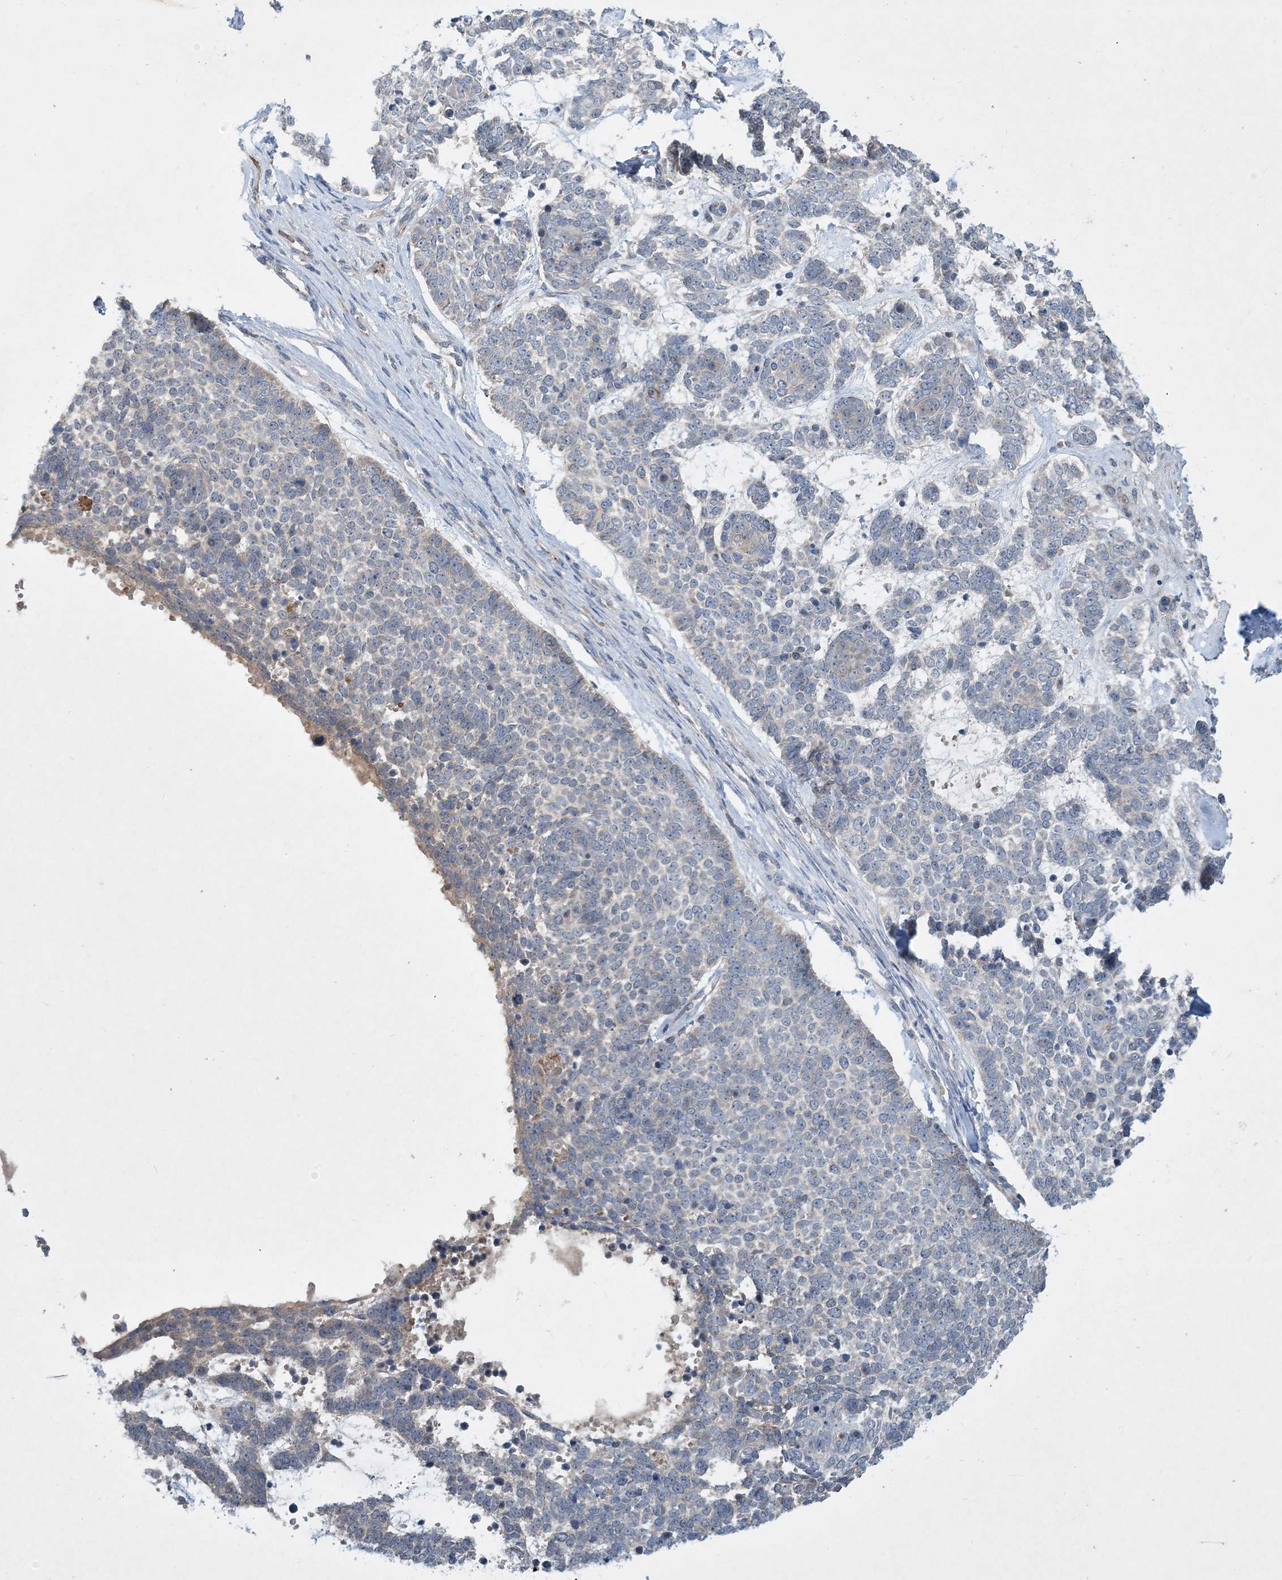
{"staining": {"intensity": "negative", "quantity": "none", "location": "none"}, "tissue": "skin cancer", "cell_type": "Tumor cells", "image_type": "cancer", "snomed": [{"axis": "morphology", "description": "Basal cell carcinoma"}, {"axis": "topography", "description": "Skin"}], "caption": "Human skin cancer stained for a protein using IHC shows no positivity in tumor cells.", "gene": "TINAG", "patient": {"sex": "female", "age": 81}}